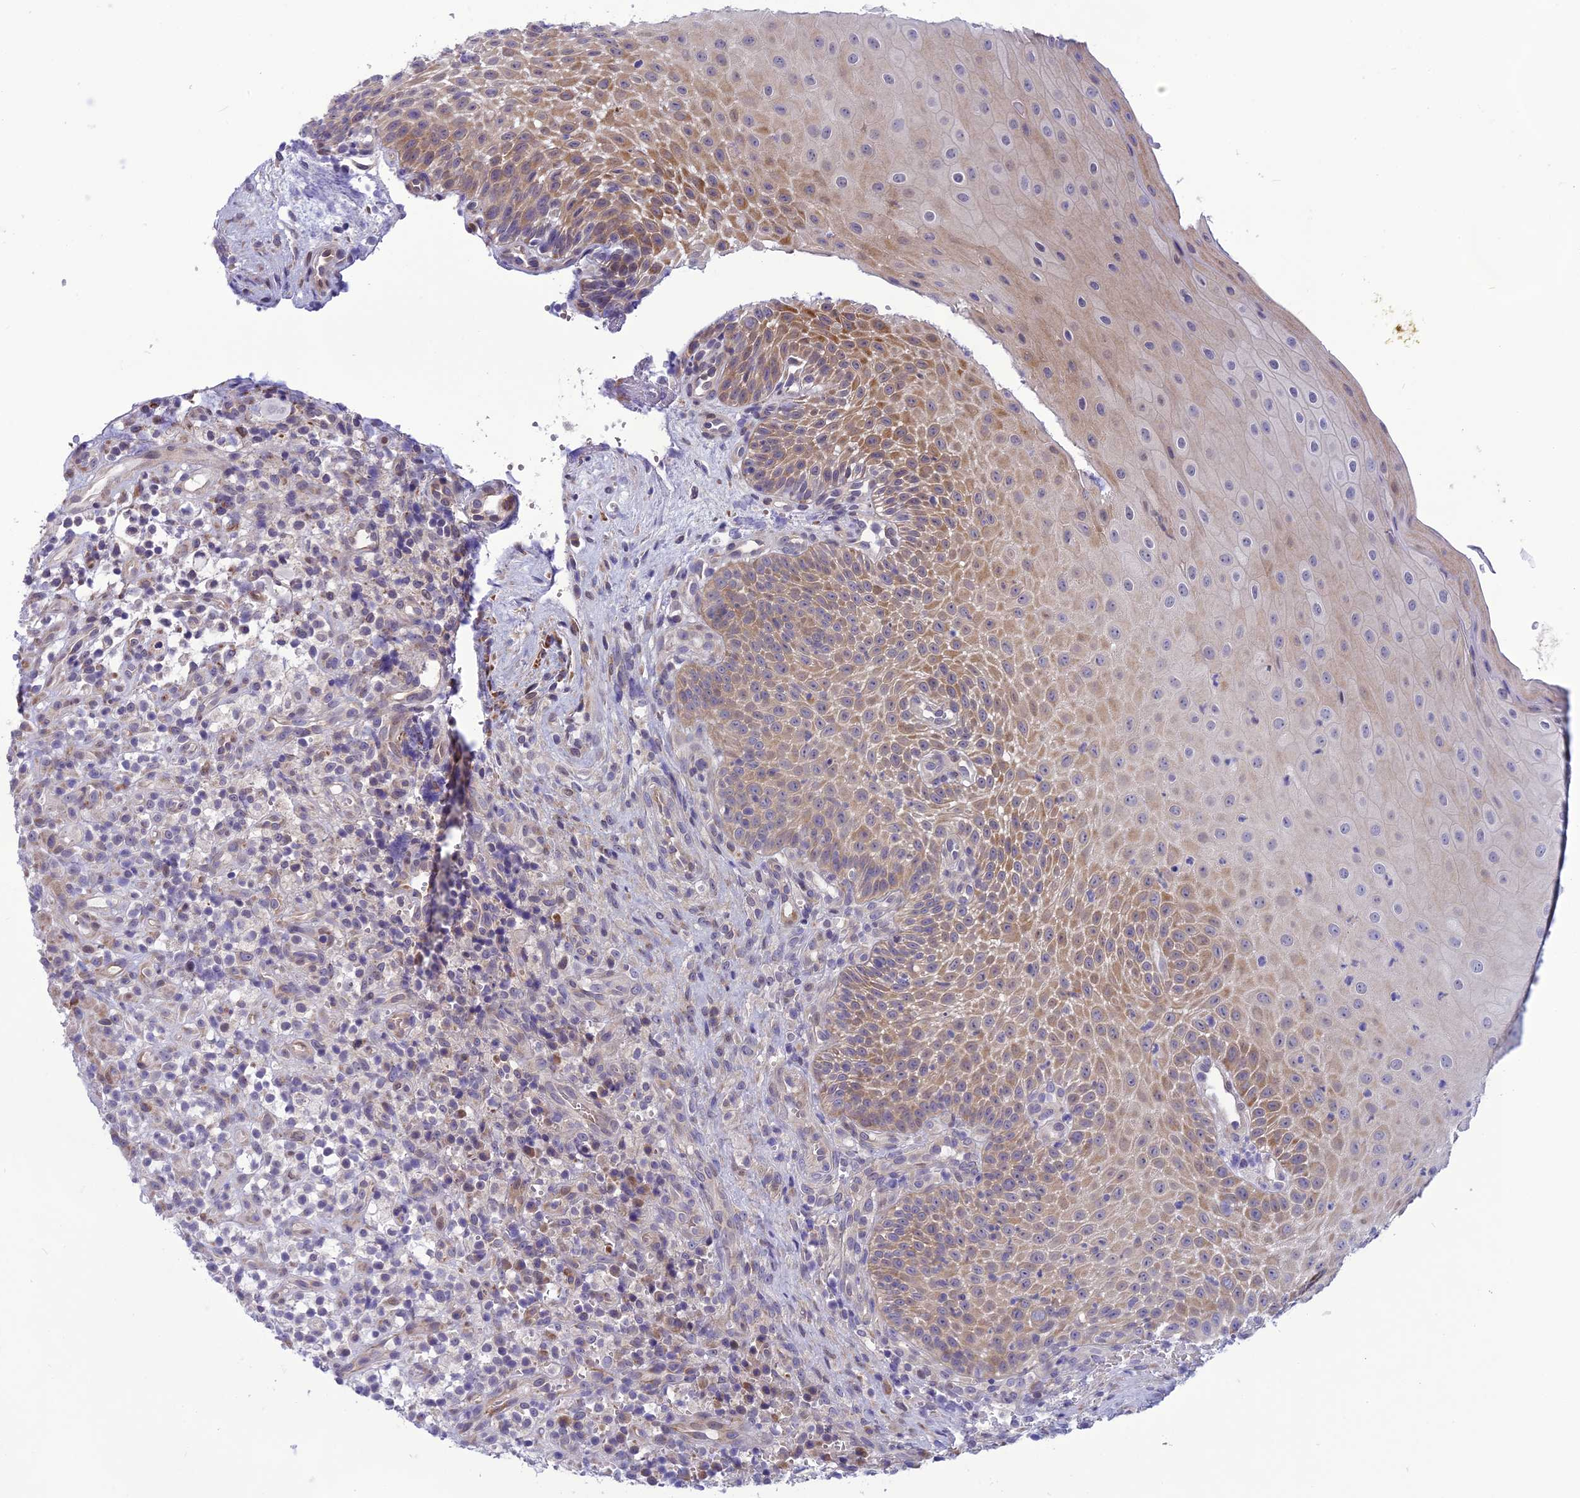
{"staining": {"intensity": "moderate", "quantity": "<25%", "location": "cytoplasmic/membranous"}, "tissue": "oral mucosa", "cell_type": "Squamous epithelial cells", "image_type": "normal", "snomed": [{"axis": "morphology", "description": "Normal tissue, NOS"}, {"axis": "topography", "description": "Oral tissue"}], "caption": "The image displays immunohistochemical staining of benign oral mucosa. There is moderate cytoplasmic/membranous staining is seen in approximately <25% of squamous epithelial cells. The staining was performed using DAB, with brown indicating positive protein expression. Nuclei are stained blue with hematoxylin.", "gene": "PSMF1", "patient": {"sex": "female", "age": 13}}